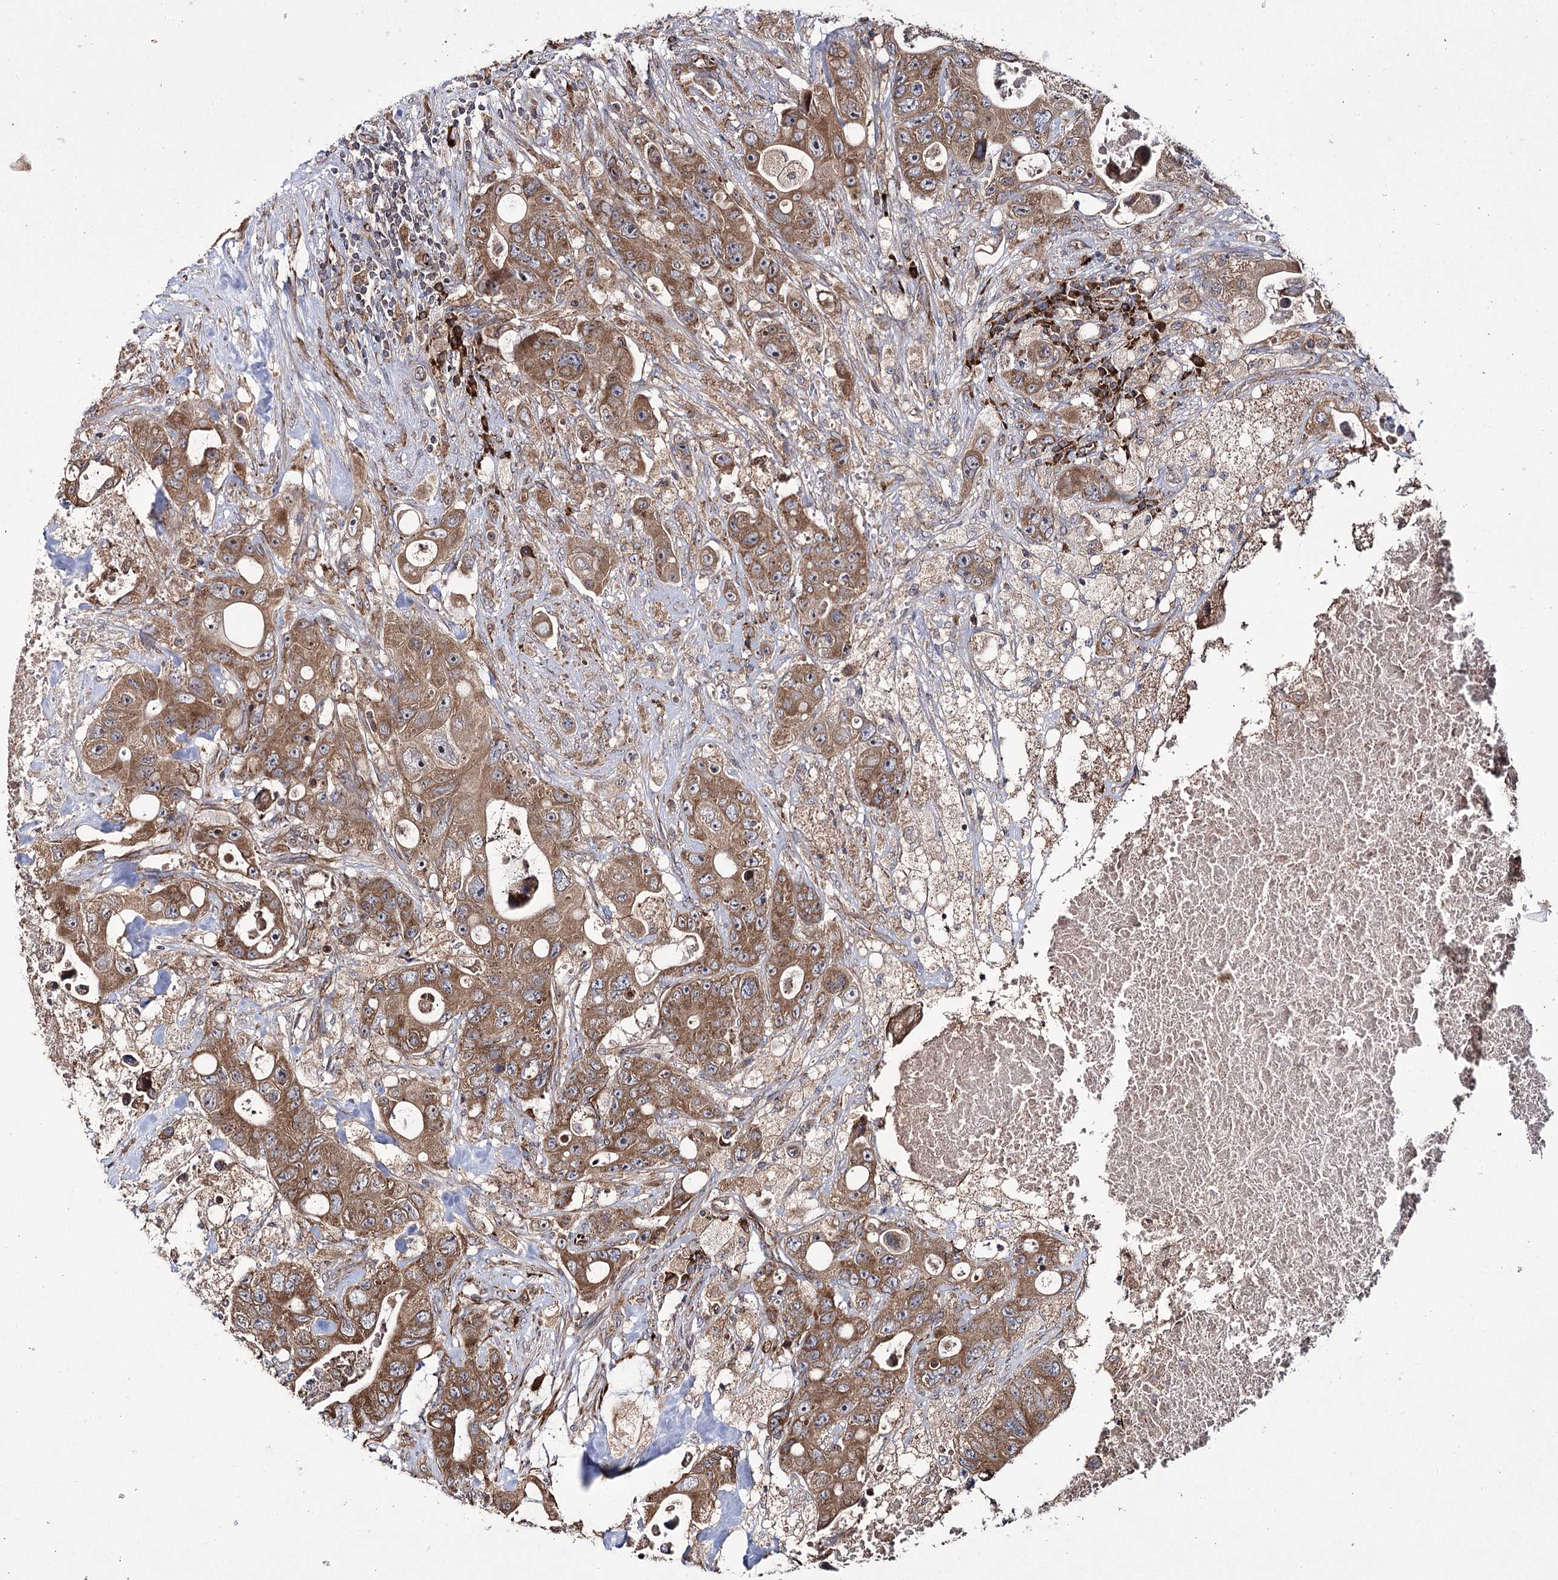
{"staining": {"intensity": "moderate", "quantity": ">75%", "location": "cytoplasmic/membranous"}, "tissue": "colorectal cancer", "cell_type": "Tumor cells", "image_type": "cancer", "snomed": [{"axis": "morphology", "description": "Adenocarcinoma, NOS"}, {"axis": "topography", "description": "Colon"}], "caption": "DAB (3,3'-diaminobenzidine) immunohistochemical staining of human colorectal adenocarcinoma exhibits moderate cytoplasmic/membranous protein staining in approximately >75% of tumor cells.", "gene": "HECTD2", "patient": {"sex": "female", "age": 46}}